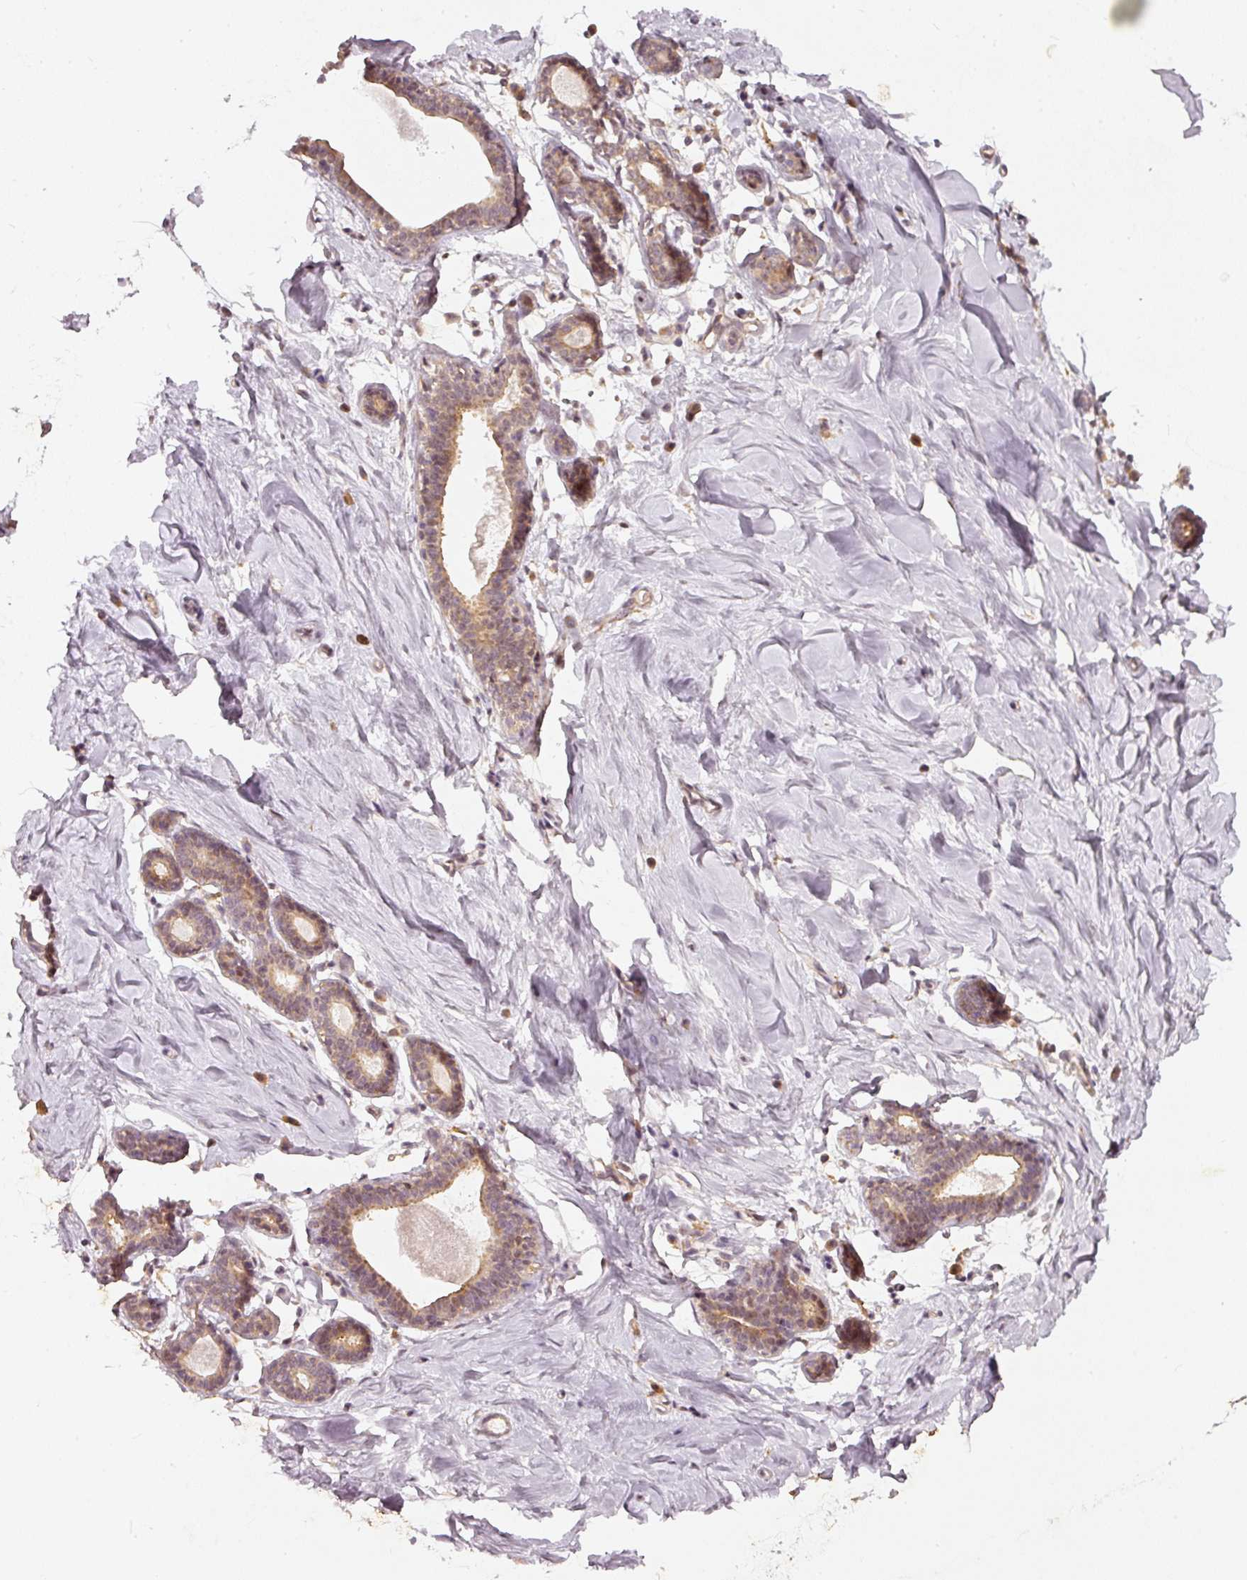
{"staining": {"intensity": "negative", "quantity": "none", "location": "none"}, "tissue": "breast", "cell_type": "Adipocytes", "image_type": "normal", "snomed": [{"axis": "morphology", "description": "Normal tissue, NOS"}, {"axis": "topography", "description": "Breast"}], "caption": "This is an immunohistochemistry (IHC) micrograph of unremarkable human breast. There is no expression in adipocytes.", "gene": "ZNF580", "patient": {"sex": "female", "age": 23}}